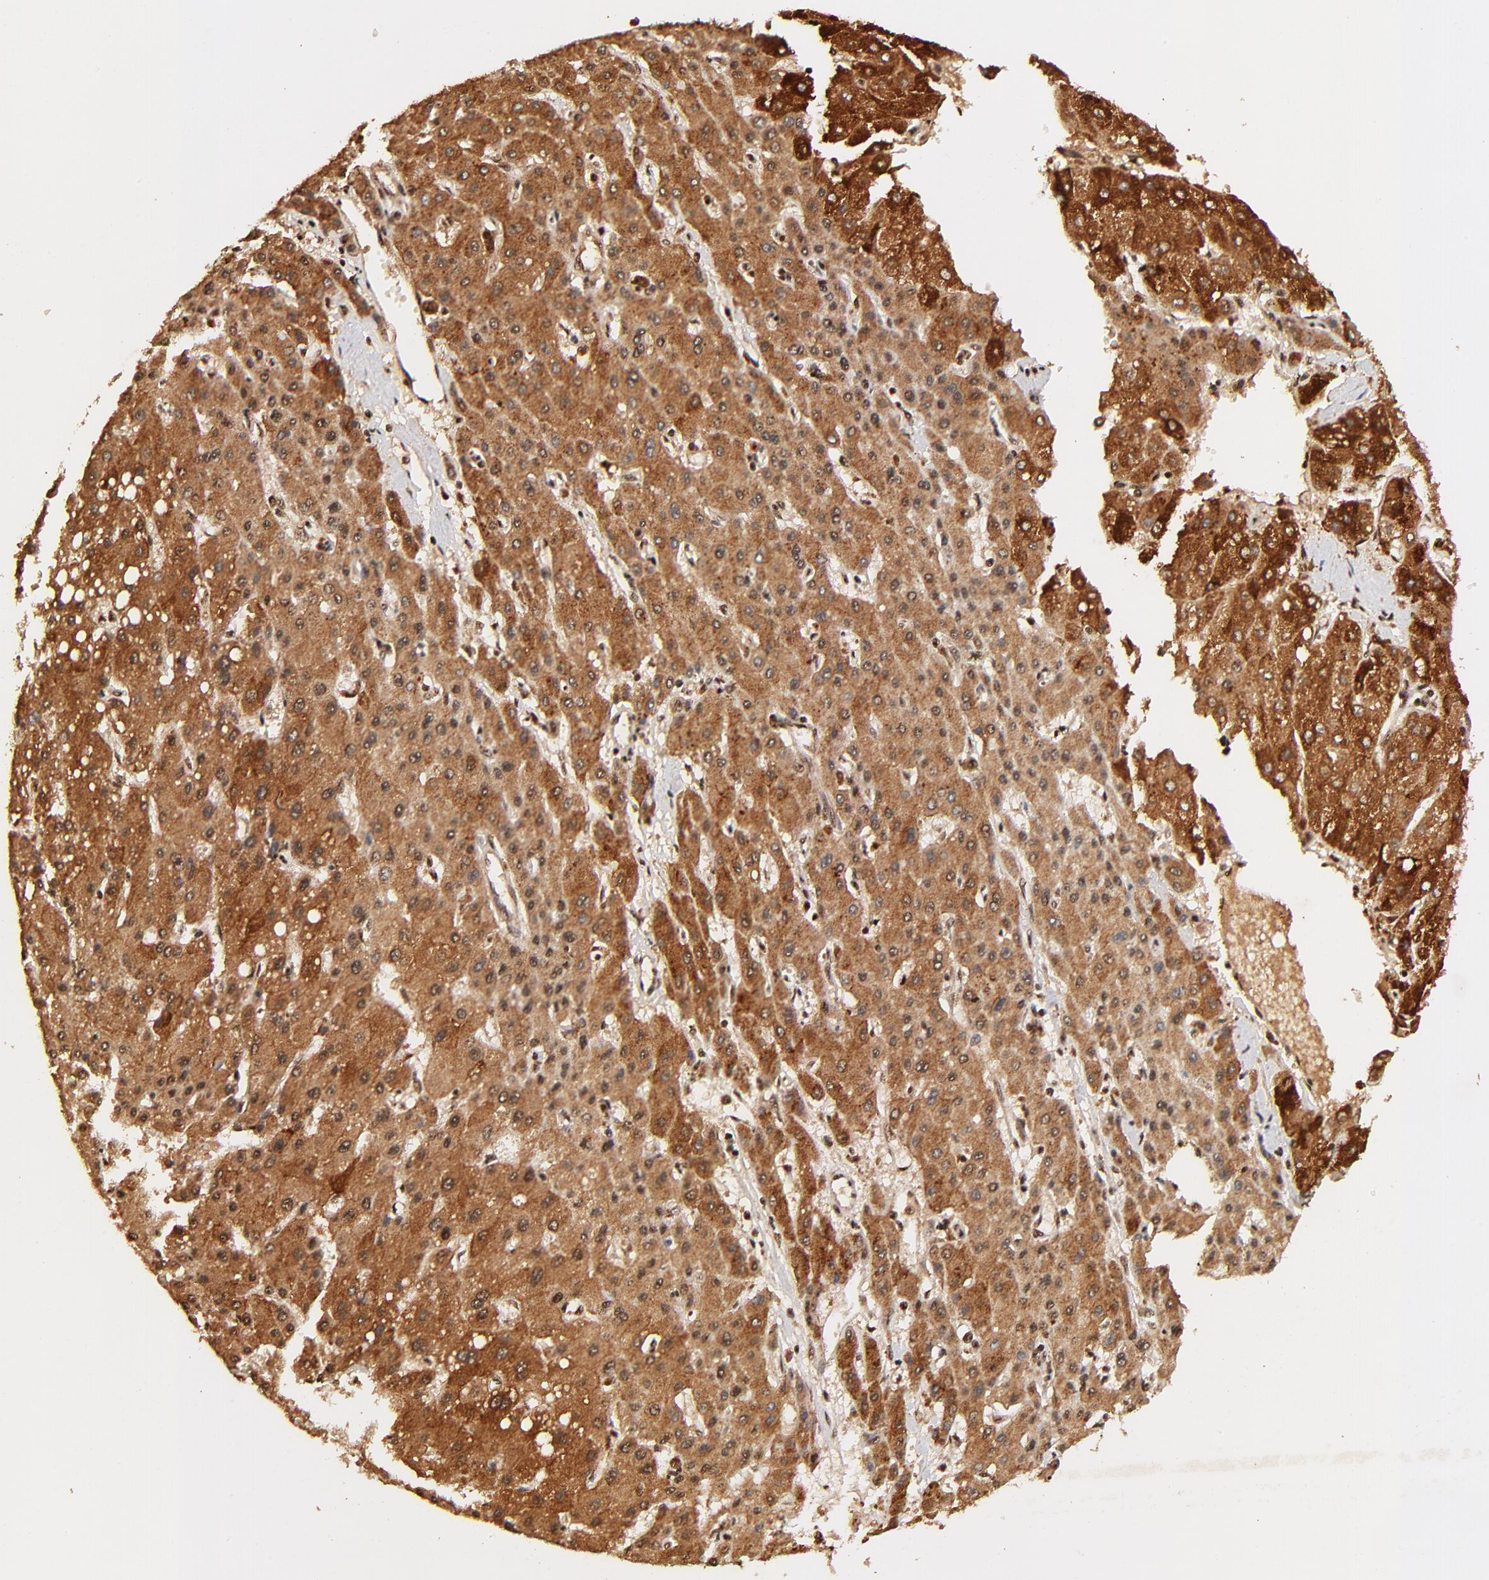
{"staining": {"intensity": "strong", "quantity": ">75%", "location": "cytoplasmic/membranous,nuclear"}, "tissue": "liver cancer", "cell_type": "Tumor cells", "image_type": "cancer", "snomed": [{"axis": "morphology", "description": "Carcinoma, Hepatocellular, NOS"}, {"axis": "topography", "description": "Liver"}], "caption": "This micrograph reveals IHC staining of human hepatocellular carcinoma (liver), with high strong cytoplasmic/membranous and nuclear expression in approximately >75% of tumor cells.", "gene": "MED12", "patient": {"sex": "female", "age": 52}}